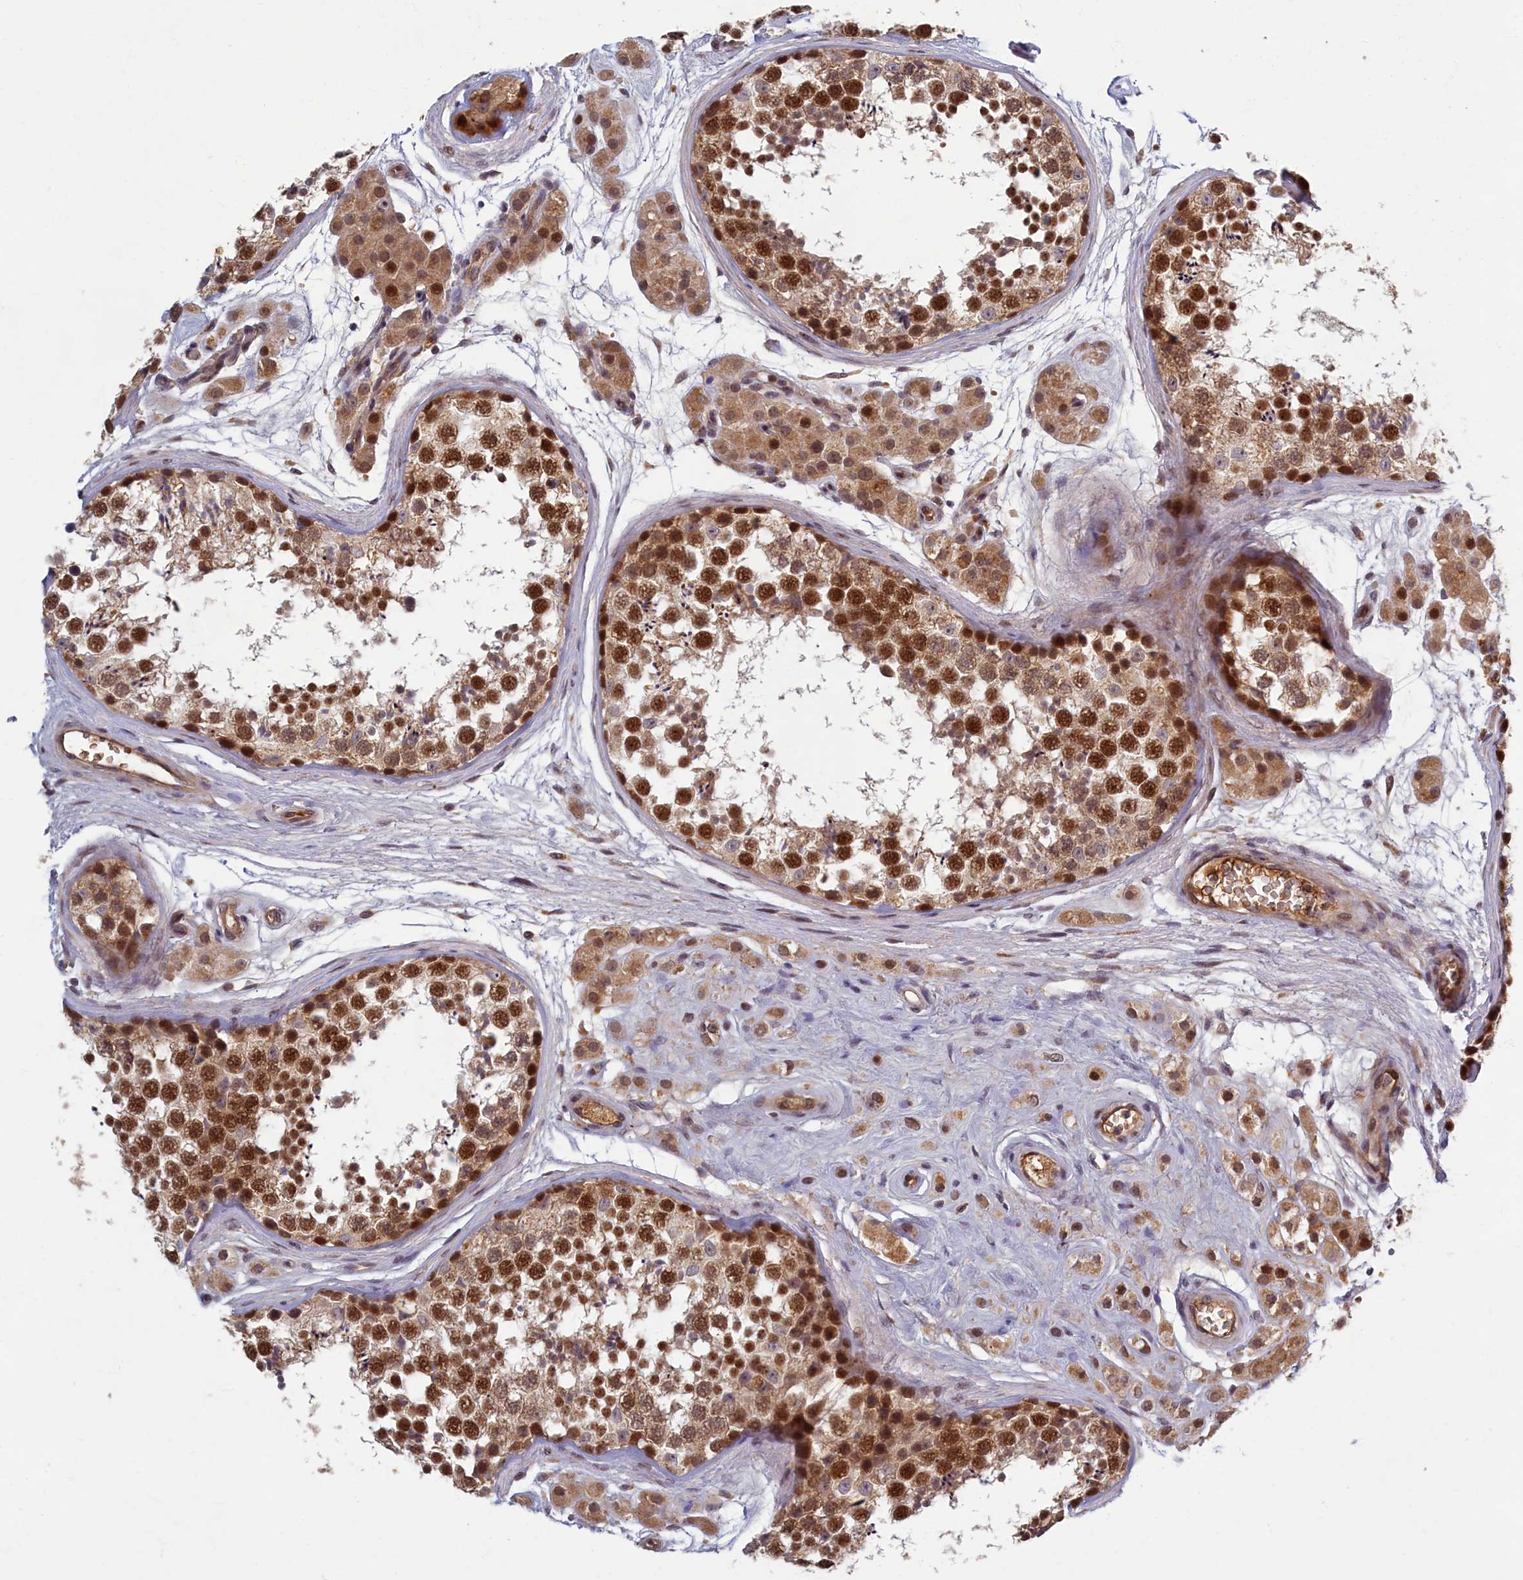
{"staining": {"intensity": "strong", "quantity": ">75%", "location": "cytoplasmic/membranous,nuclear"}, "tissue": "testis", "cell_type": "Cells in seminiferous ducts", "image_type": "normal", "snomed": [{"axis": "morphology", "description": "Normal tissue, NOS"}, {"axis": "topography", "description": "Testis"}], "caption": "IHC image of unremarkable testis: human testis stained using IHC reveals high levels of strong protein expression localized specifically in the cytoplasmic/membranous,nuclear of cells in seminiferous ducts, appearing as a cytoplasmic/membranous,nuclear brown color.", "gene": "EARS2", "patient": {"sex": "male", "age": 56}}